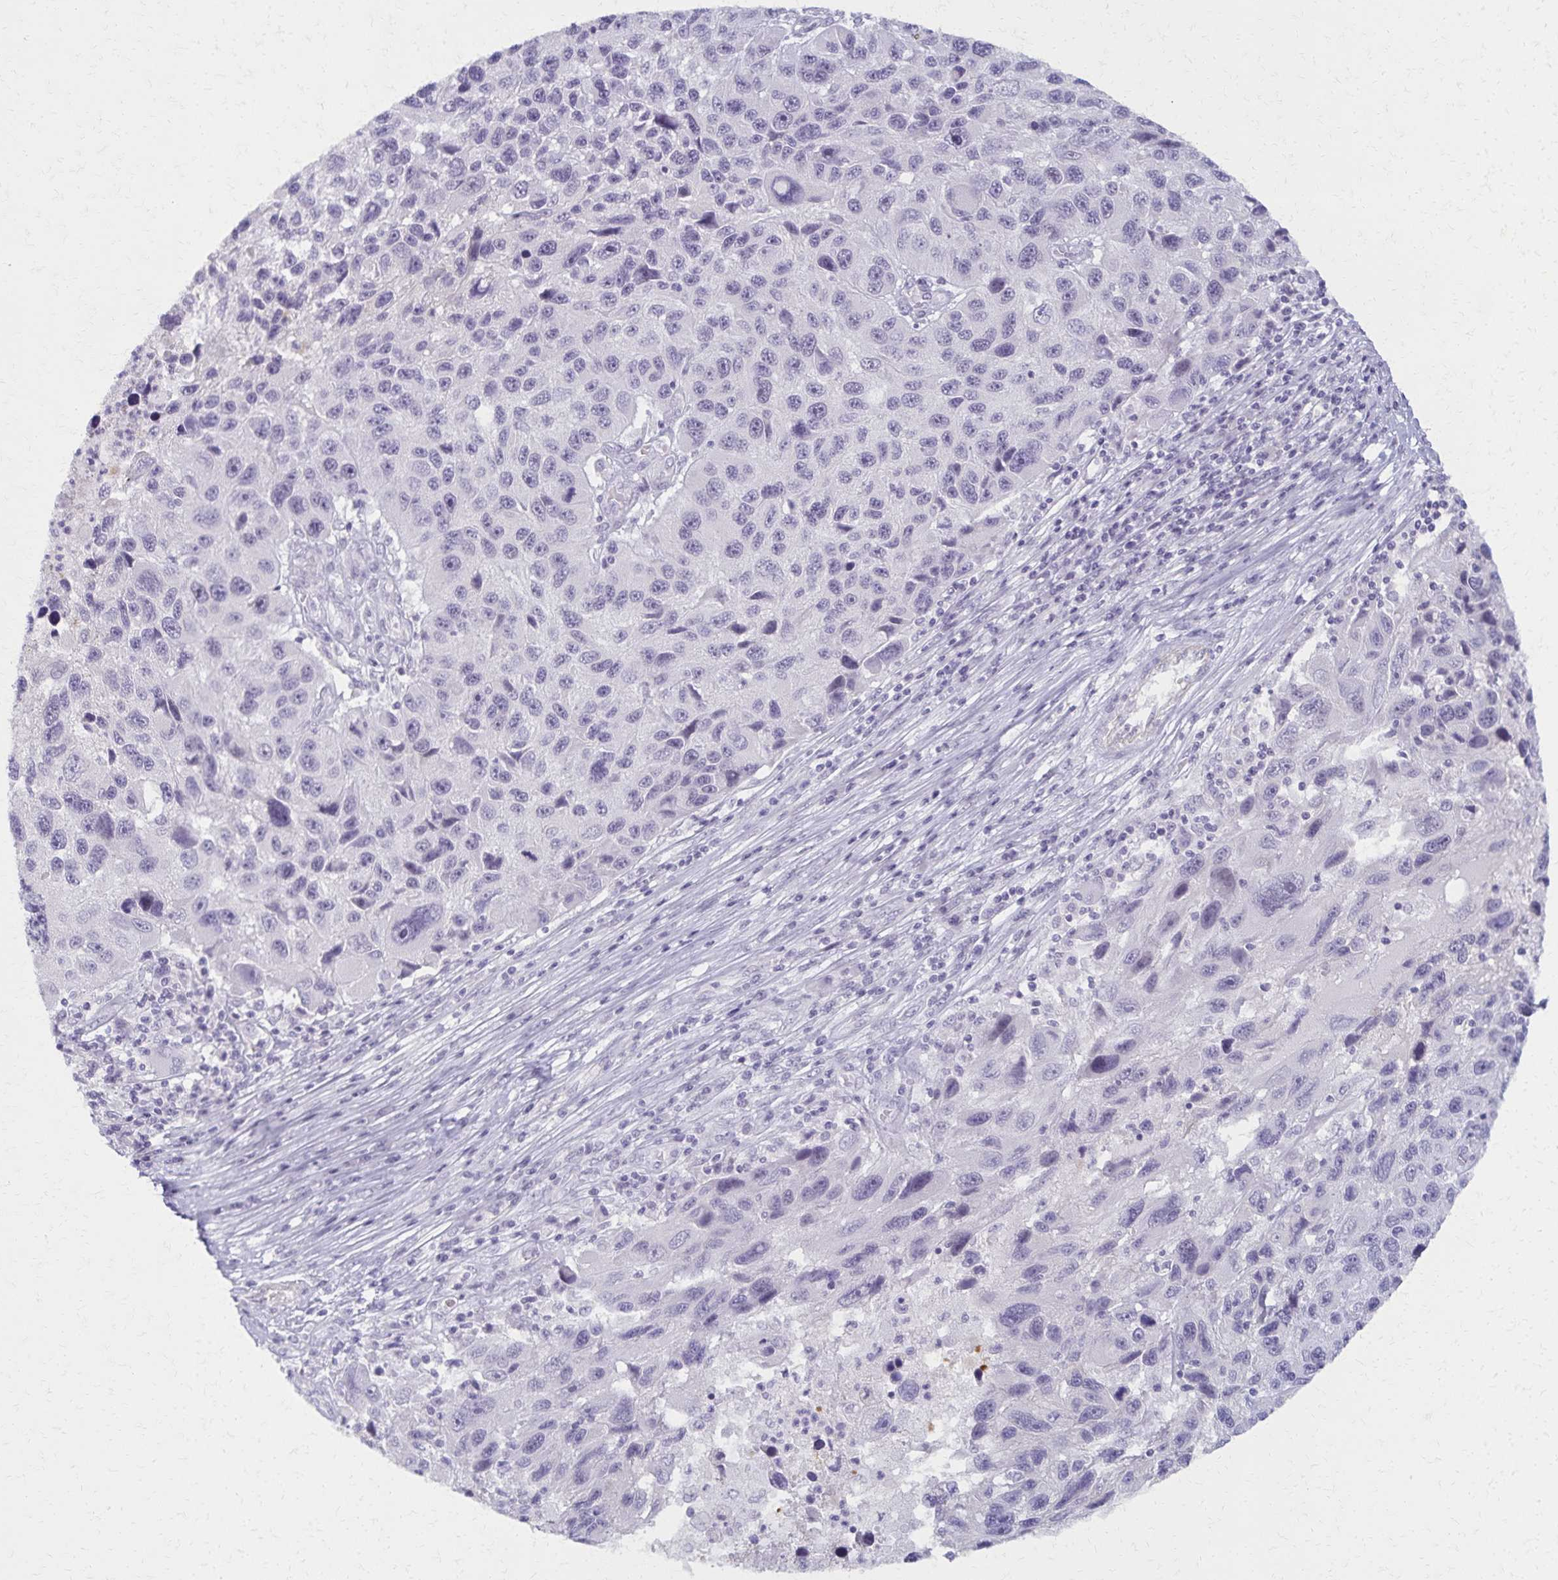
{"staining": {"intensity": "negative", "quantity": "none", "location": "none"}, "tissue": "melanoma", "cell_type": "Tumor cells", "image_type": "cancer", "snomed": [{"axis": "morphology", "description": "Malignant melanoma, NOS"}, {"axis": "topography", "description": "Skin"}], "caption": "Tumor cells are negative for protein expression in human melanoma. (Brightfield microscopy of DAB (3,3'-diaminobenzidine) immunohistochemistry at high magnification).", "gene": "MORC4", "patient": {"sex": "male", "age": 53}}